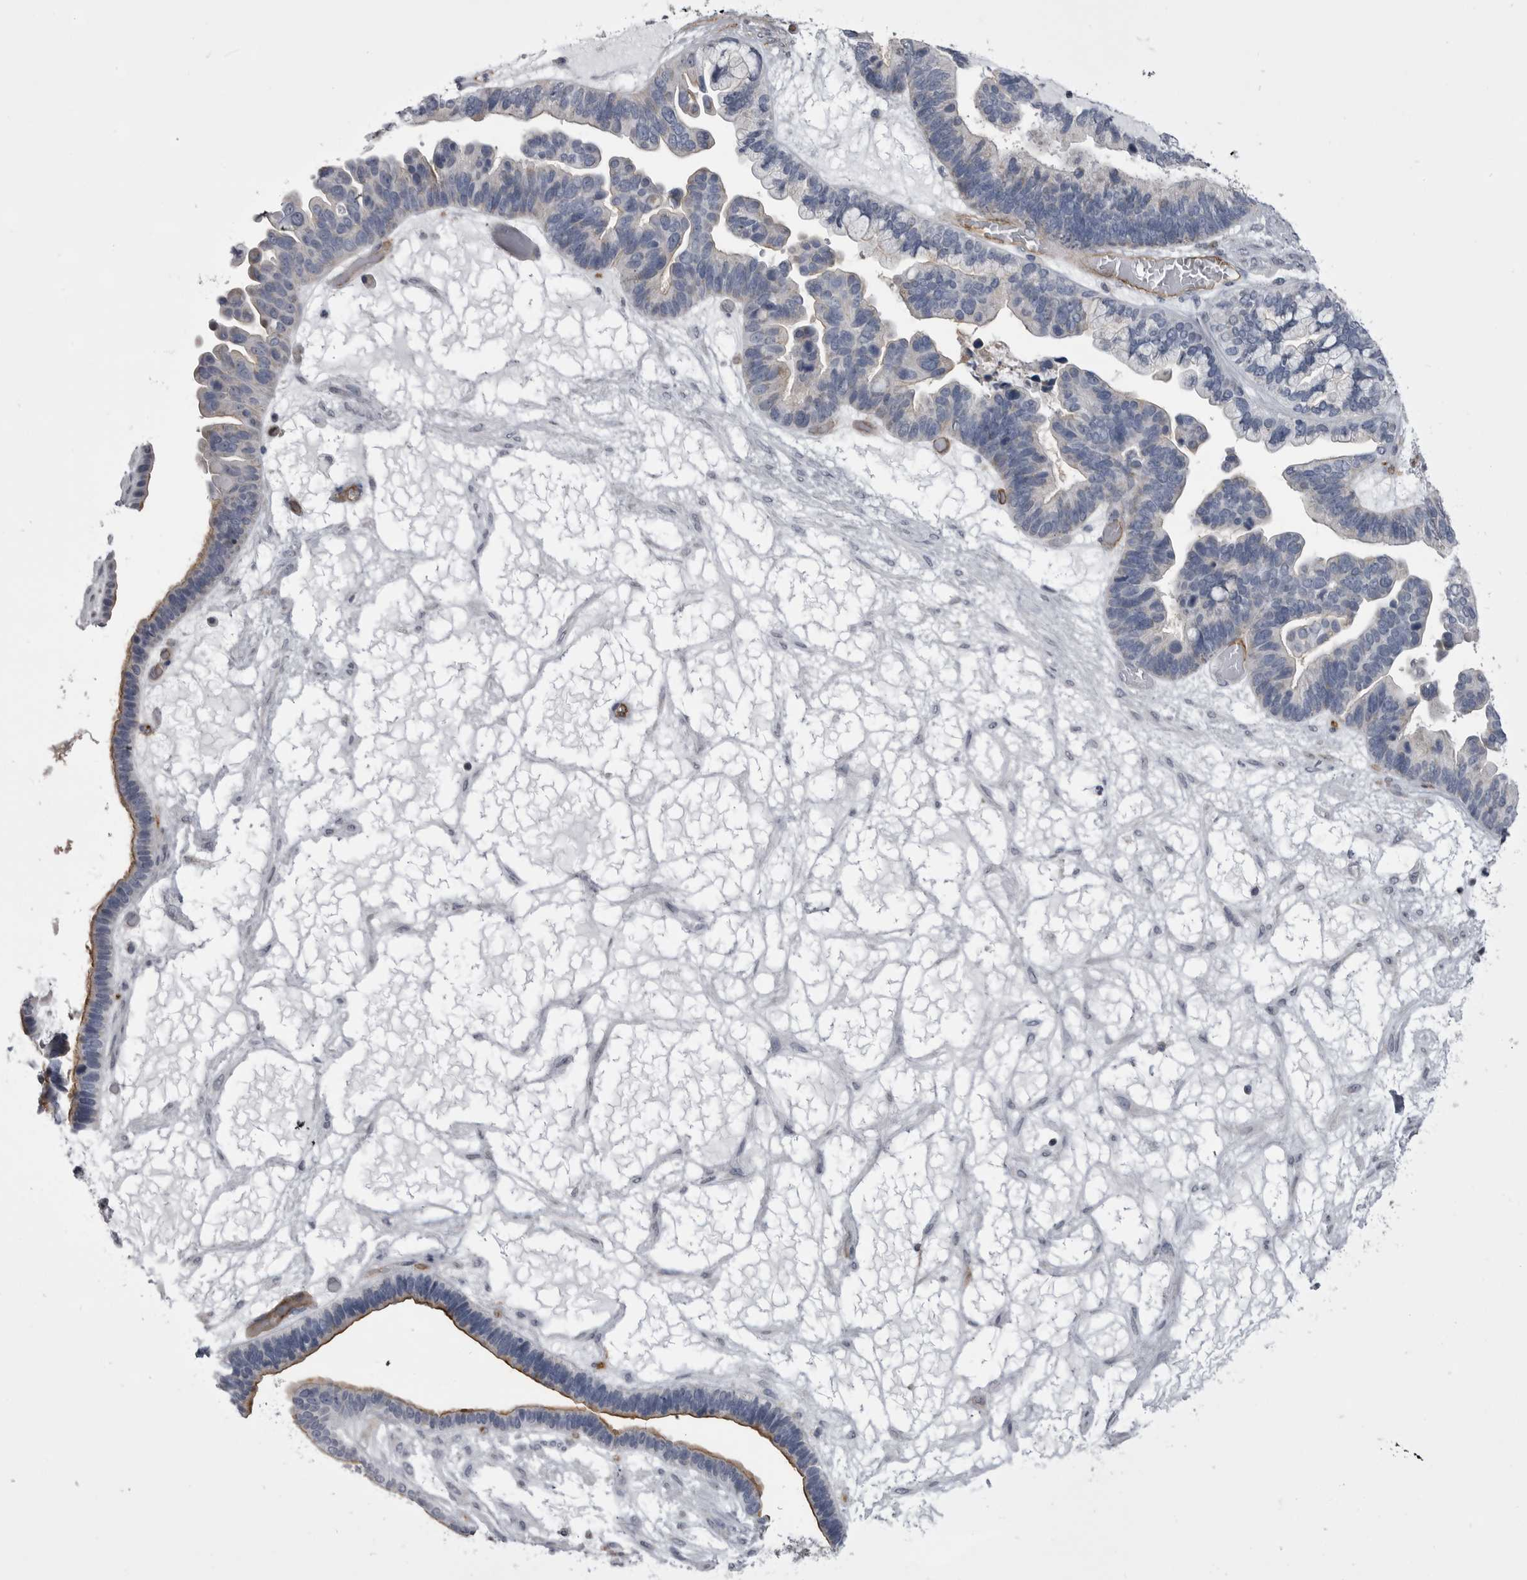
{"staining": {"intensity": "moderate", "quantity": "25%-75%", "location": "cytoplasmic/membranous"}, "tissue": "ovarian cancer", "cell_type": "Tumor cells", "image_type": "cancer", "snomed": [{"axis": "morphology", "description": "Cystadenocarcinoma, serous, NOS"}, {"axis": "topography", "description": "Ovary"}], "caption": "Immunohistochemical staining of ovarian serous cystadenocarcinoma demonstrates moderate cytoplasmic/membranous protein expression in about 25%-75% of tumor cells. (DAB (3,3'-diaminobenzidine) = brown stain, brightfield microscopy at high magnification).", "gene": "OPLAH", "patient": {"sex": "female", "age": 56}}